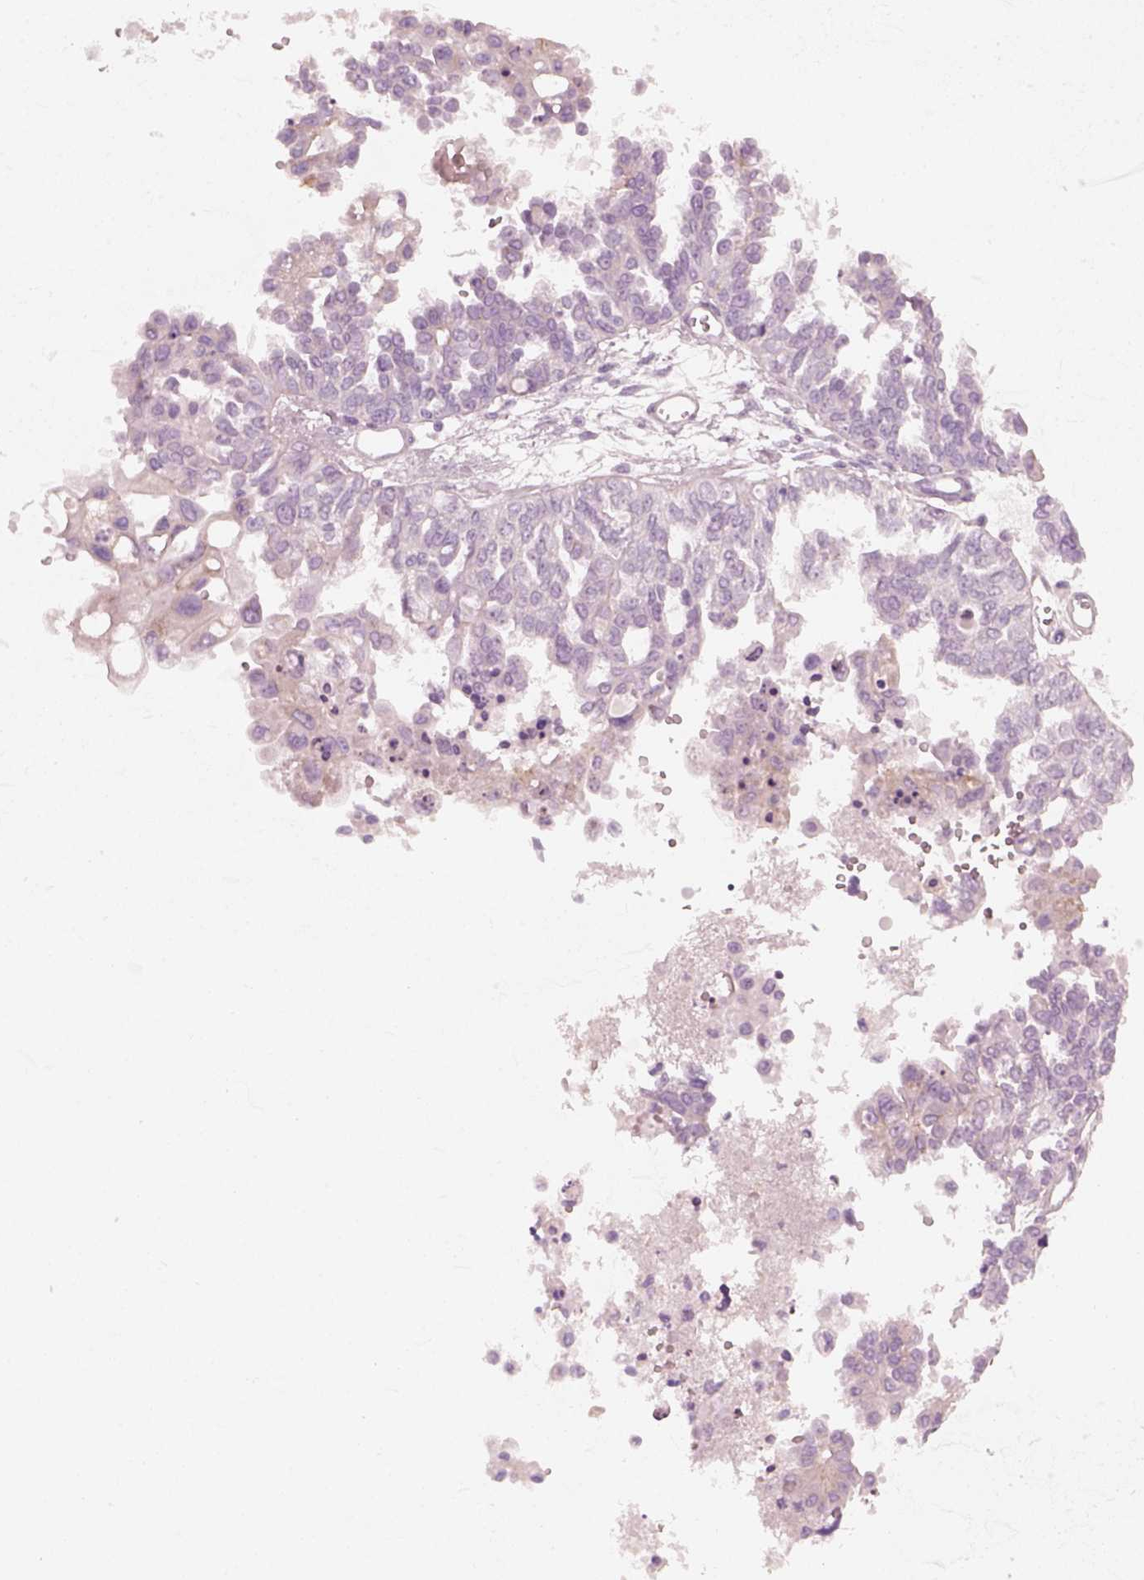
{"staining": {"intensity": "negative", "quantity": "none", "location": "none"}, "tissue": "ovarian cancer", "cell_type": "Tumor cells", "image_type": "cancer", "snomed": [{"axis": "morphology", "description": "Cystadenocarcinoma, serous, NOS"}, {"axis": "topography", "description": "Ovary"}], "caption": "Immunohistochemistry (IHC) of serous cystadenocarcinoma (ovarian) displays no expression in tumor cells.", "gene": "CRYBA2", "patient": {"sex": "female", "age": 53}}